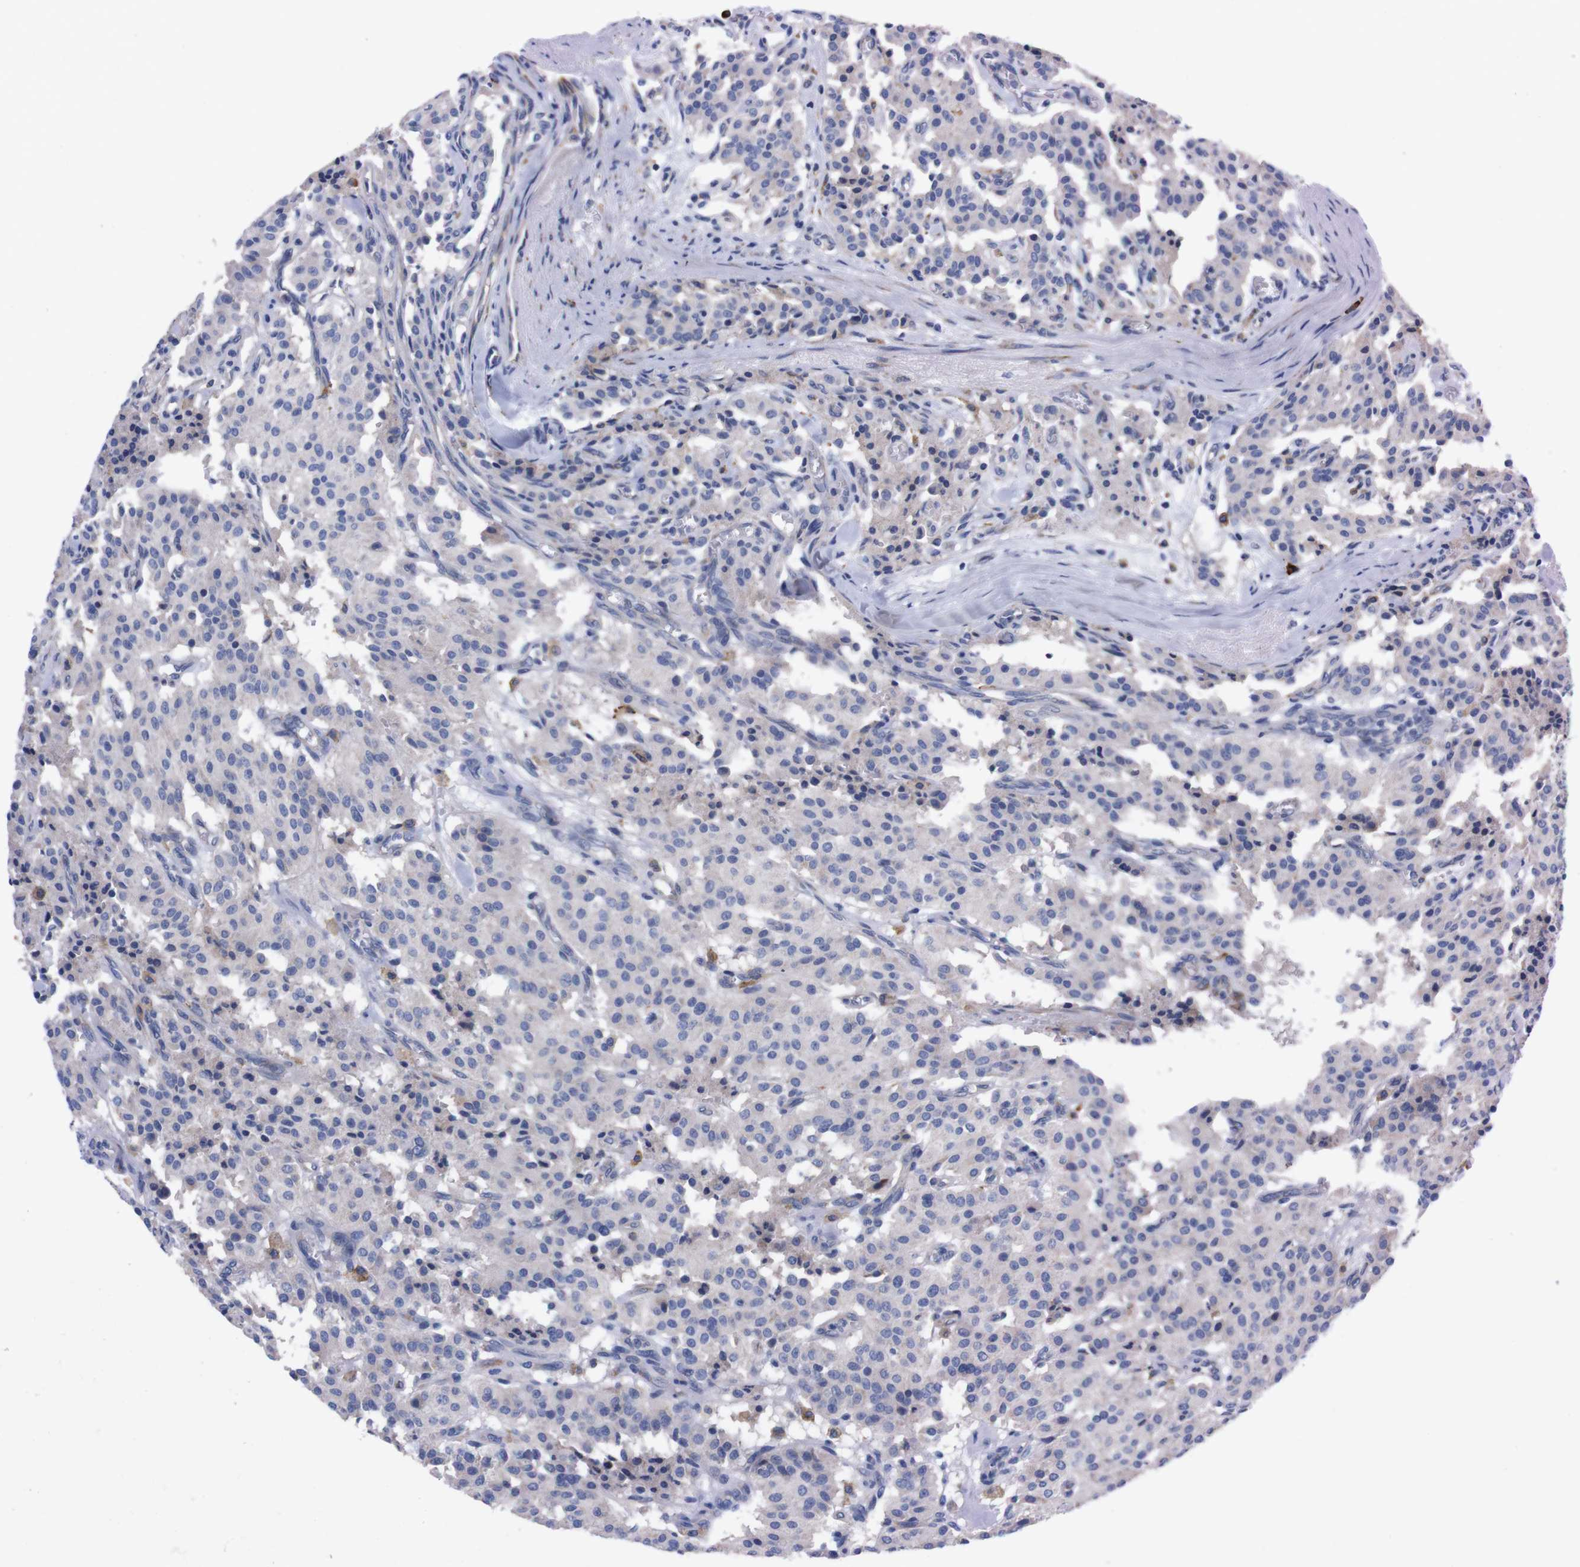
{"staining": {"intensity": "negative", "quantity": "none", "location": "none"}, "tissue": "carcinoid", "cell_type": "Tumor cells", "image_type": "cancer", "snomed": [{"axis": "morphology", "description": "Carcinoid, malignant, NOS"}, {"axis": "topography", "description": "Lung"}], "caption": "Immunohistochemical staining of carcinoid exhibits no significant positivity in tumor cells.", "gene": "NEBL", "patient": {"sex": "male", "age": 30}}